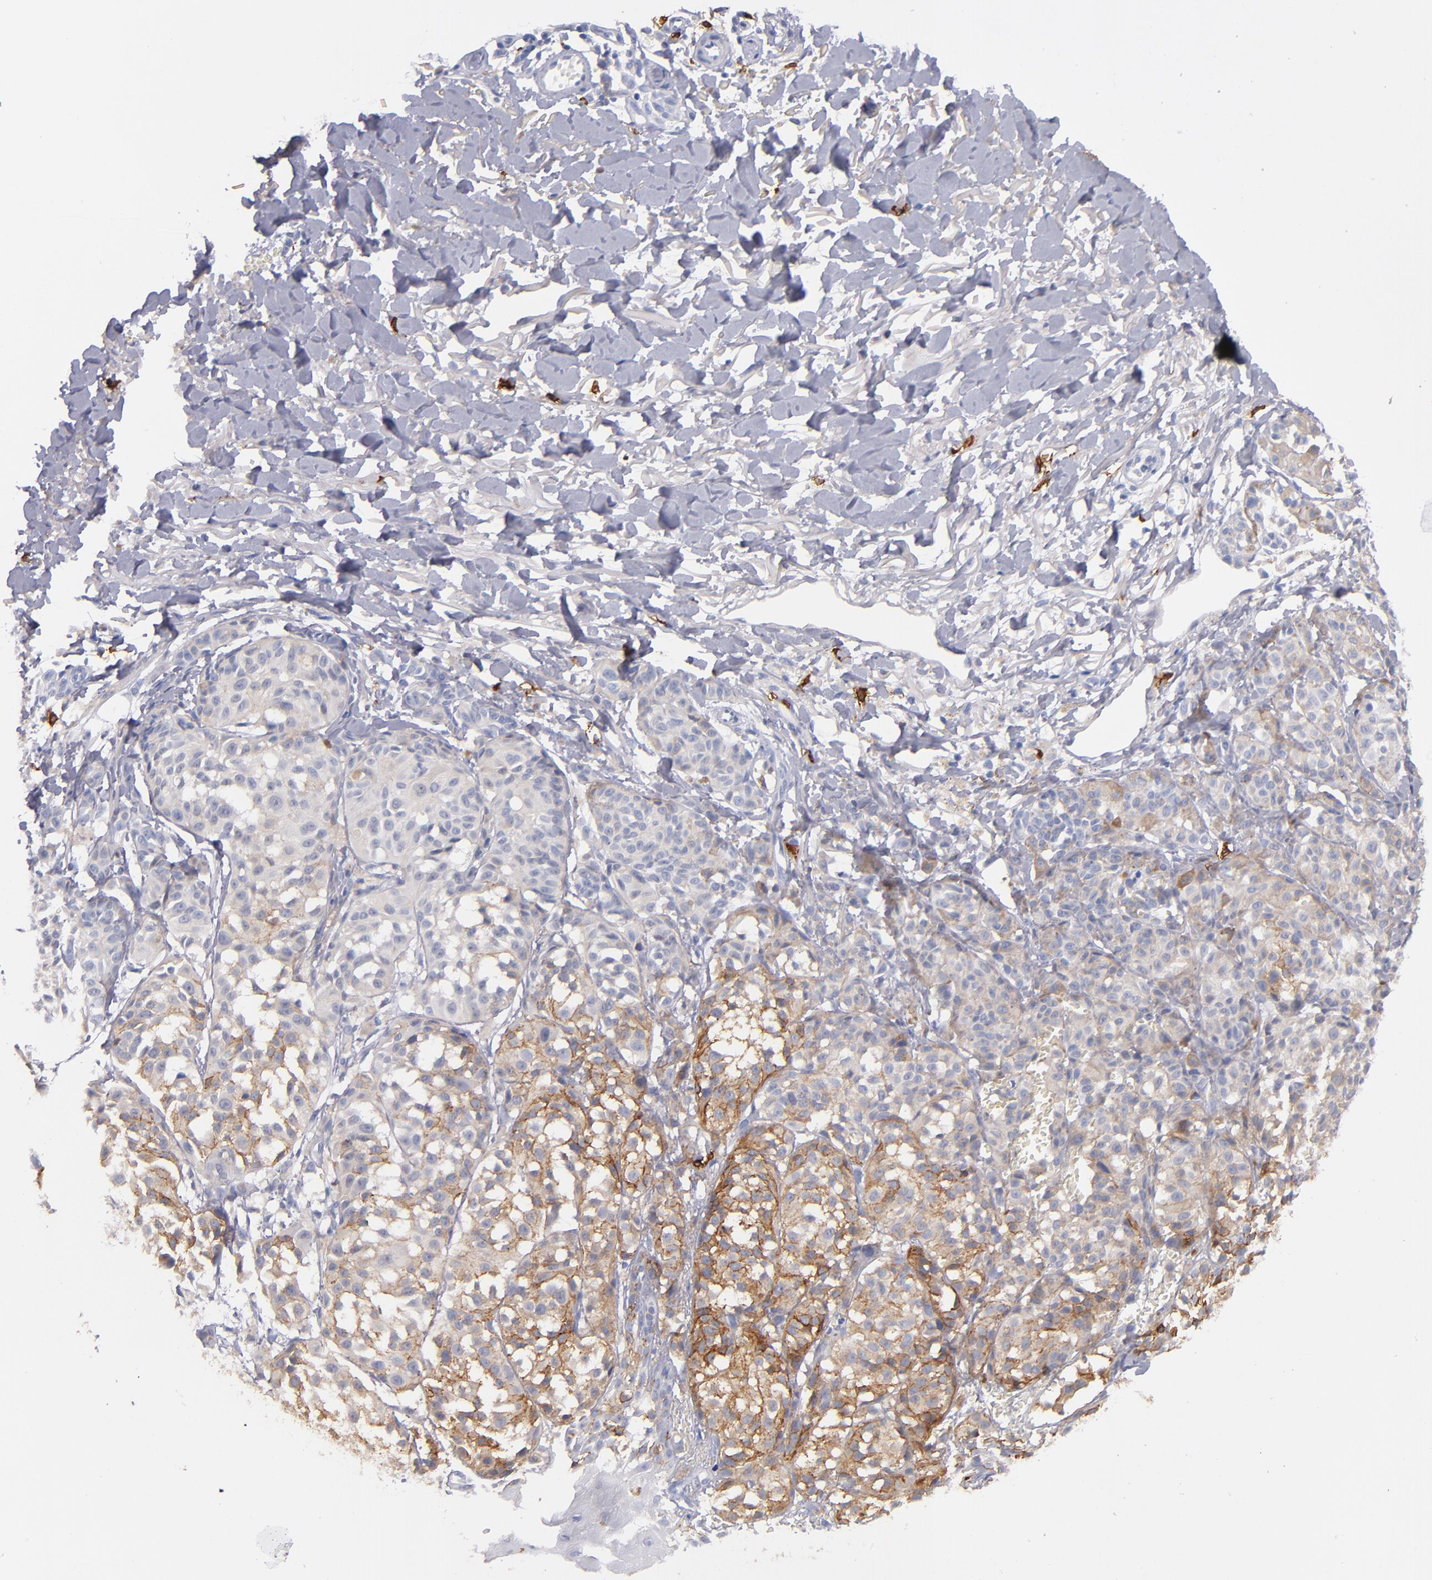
{"staining": {"intensity": "moderate", "quantity": "25%-75%", "location": "cytoplasmic/membranous"}, "tissue": "melanoma", "cell_type": "Tumor cells", "image_type": "cancer", "snomed": [{"axis": "morphology", "description": "Malignant melanoma, NOS"}, {"axis": "topography", "description": "Skin"}], "caption": "Immunohistochemical staining of human melanoma shows medium levels of moderate cytoplasmic/membranous positivity in approximately 25%-75% of tumor cells. The protein of interest is shown in brown color, while the nuclei are stained blue.", "gene": "KIT", "patient": {"sex": "male", "age": 76}}